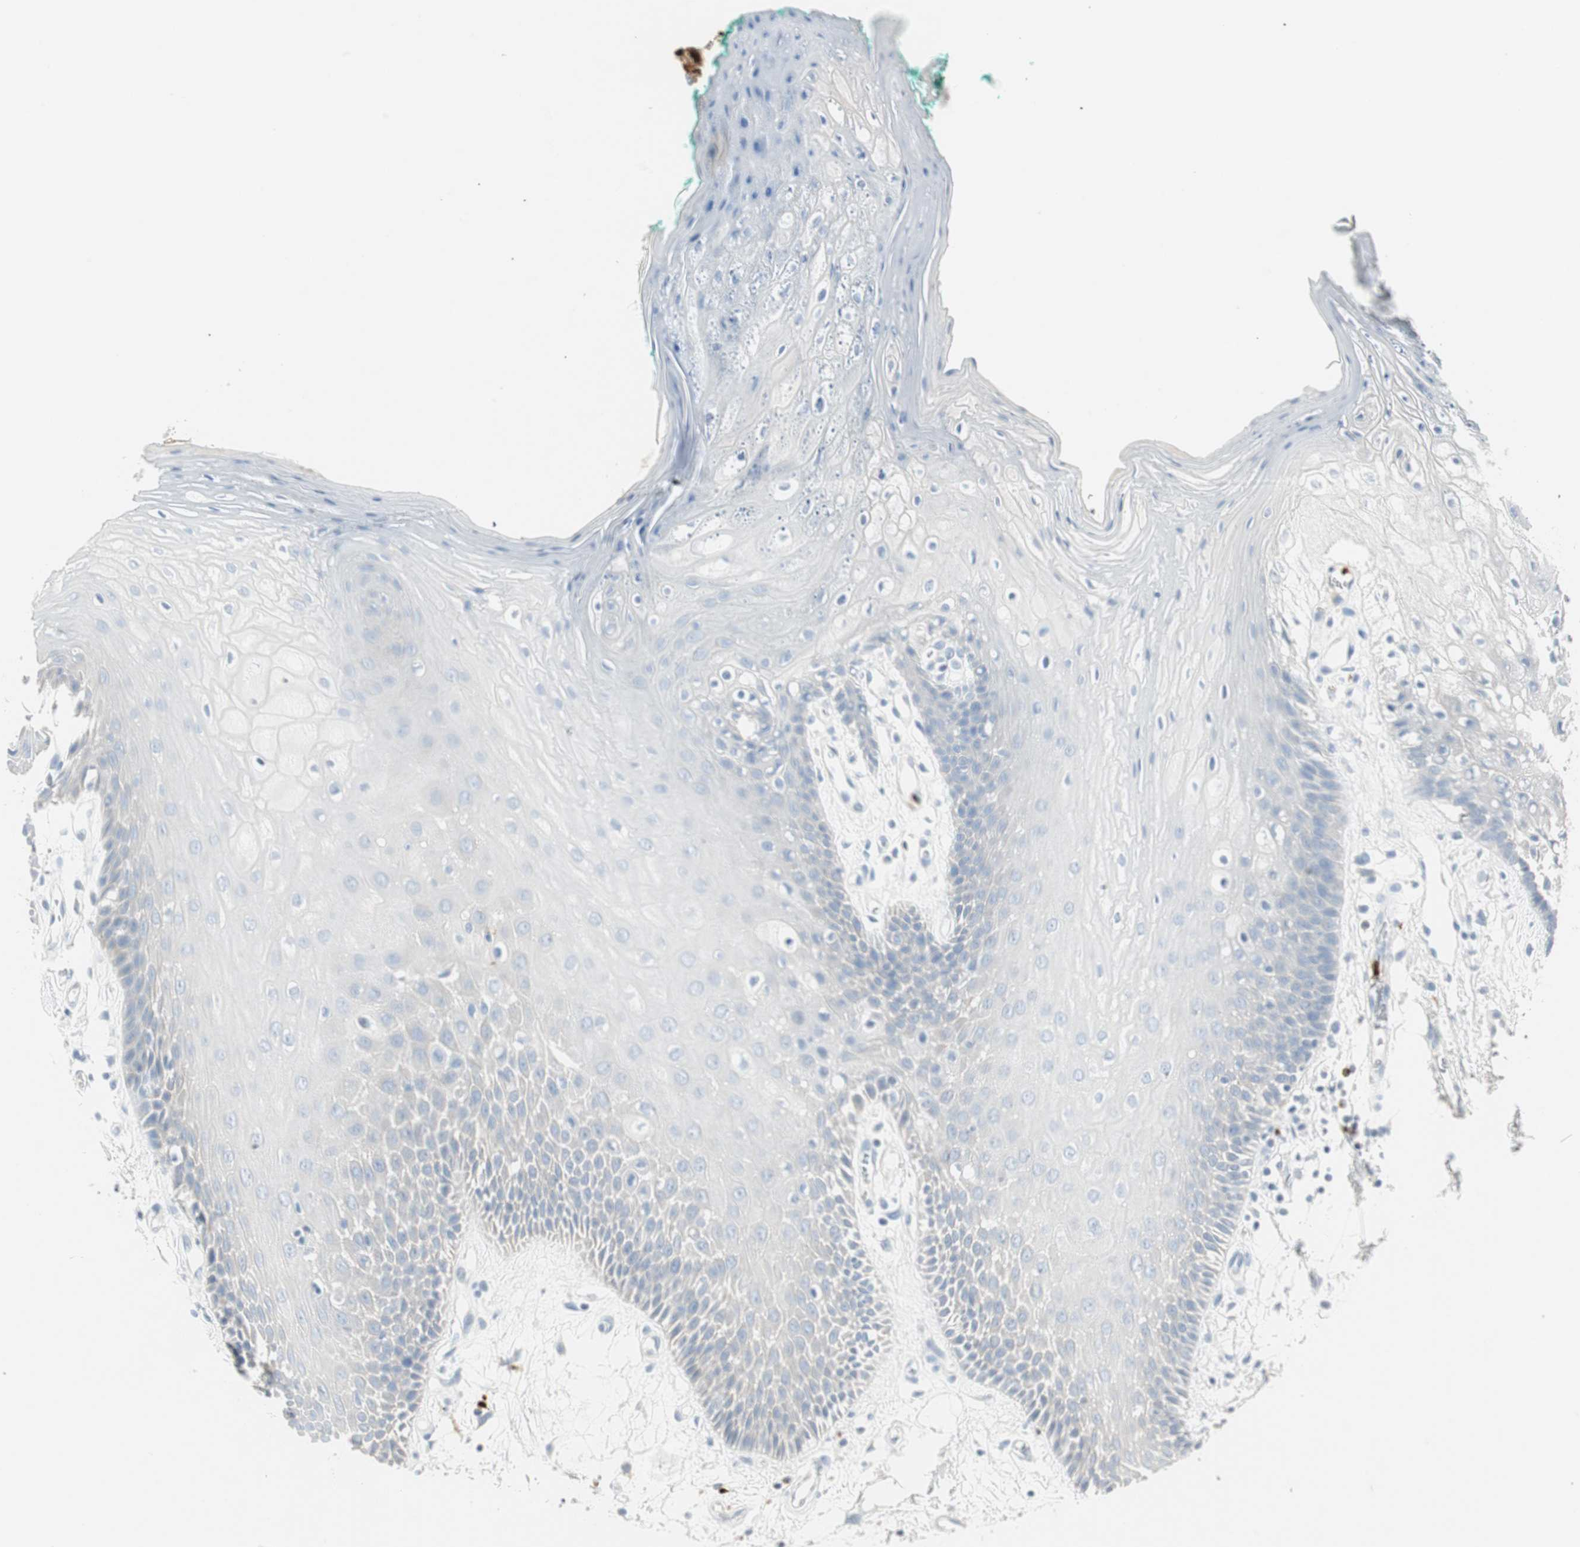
{"staining": {"intensity": "negative", "quantity": "none", "location": "none"}, "tissue": "oral mucosa", "cell_type": "Squamous epithelial cells", "image_type": "normal", "snomed": [{"axis": "morphology", "description": "Normal tissue, NOS"}, {"axis": "morphology", "description": "Squamous cell carcinoma, NOS"}, {"axis": "topography", "description": "Skeletal muscle"}, {"axis": "topography", "description": "Oral tissue"}, {"axis": "topography", "description": "Head-Neck"}], "caption": "Normal oral mucosa was stained to show a protein in brown. There is no significant expression in squamous epithelial cells. (Stains: DAB (3,3'-diaminobenzidine) immunohistochemistry (IHC) with hematoxylin counter stain, Microscopy: brightfield microscopy at high magnification).", "gene": "PRTN3", "patient": {"sex": "female", "age": 84}}